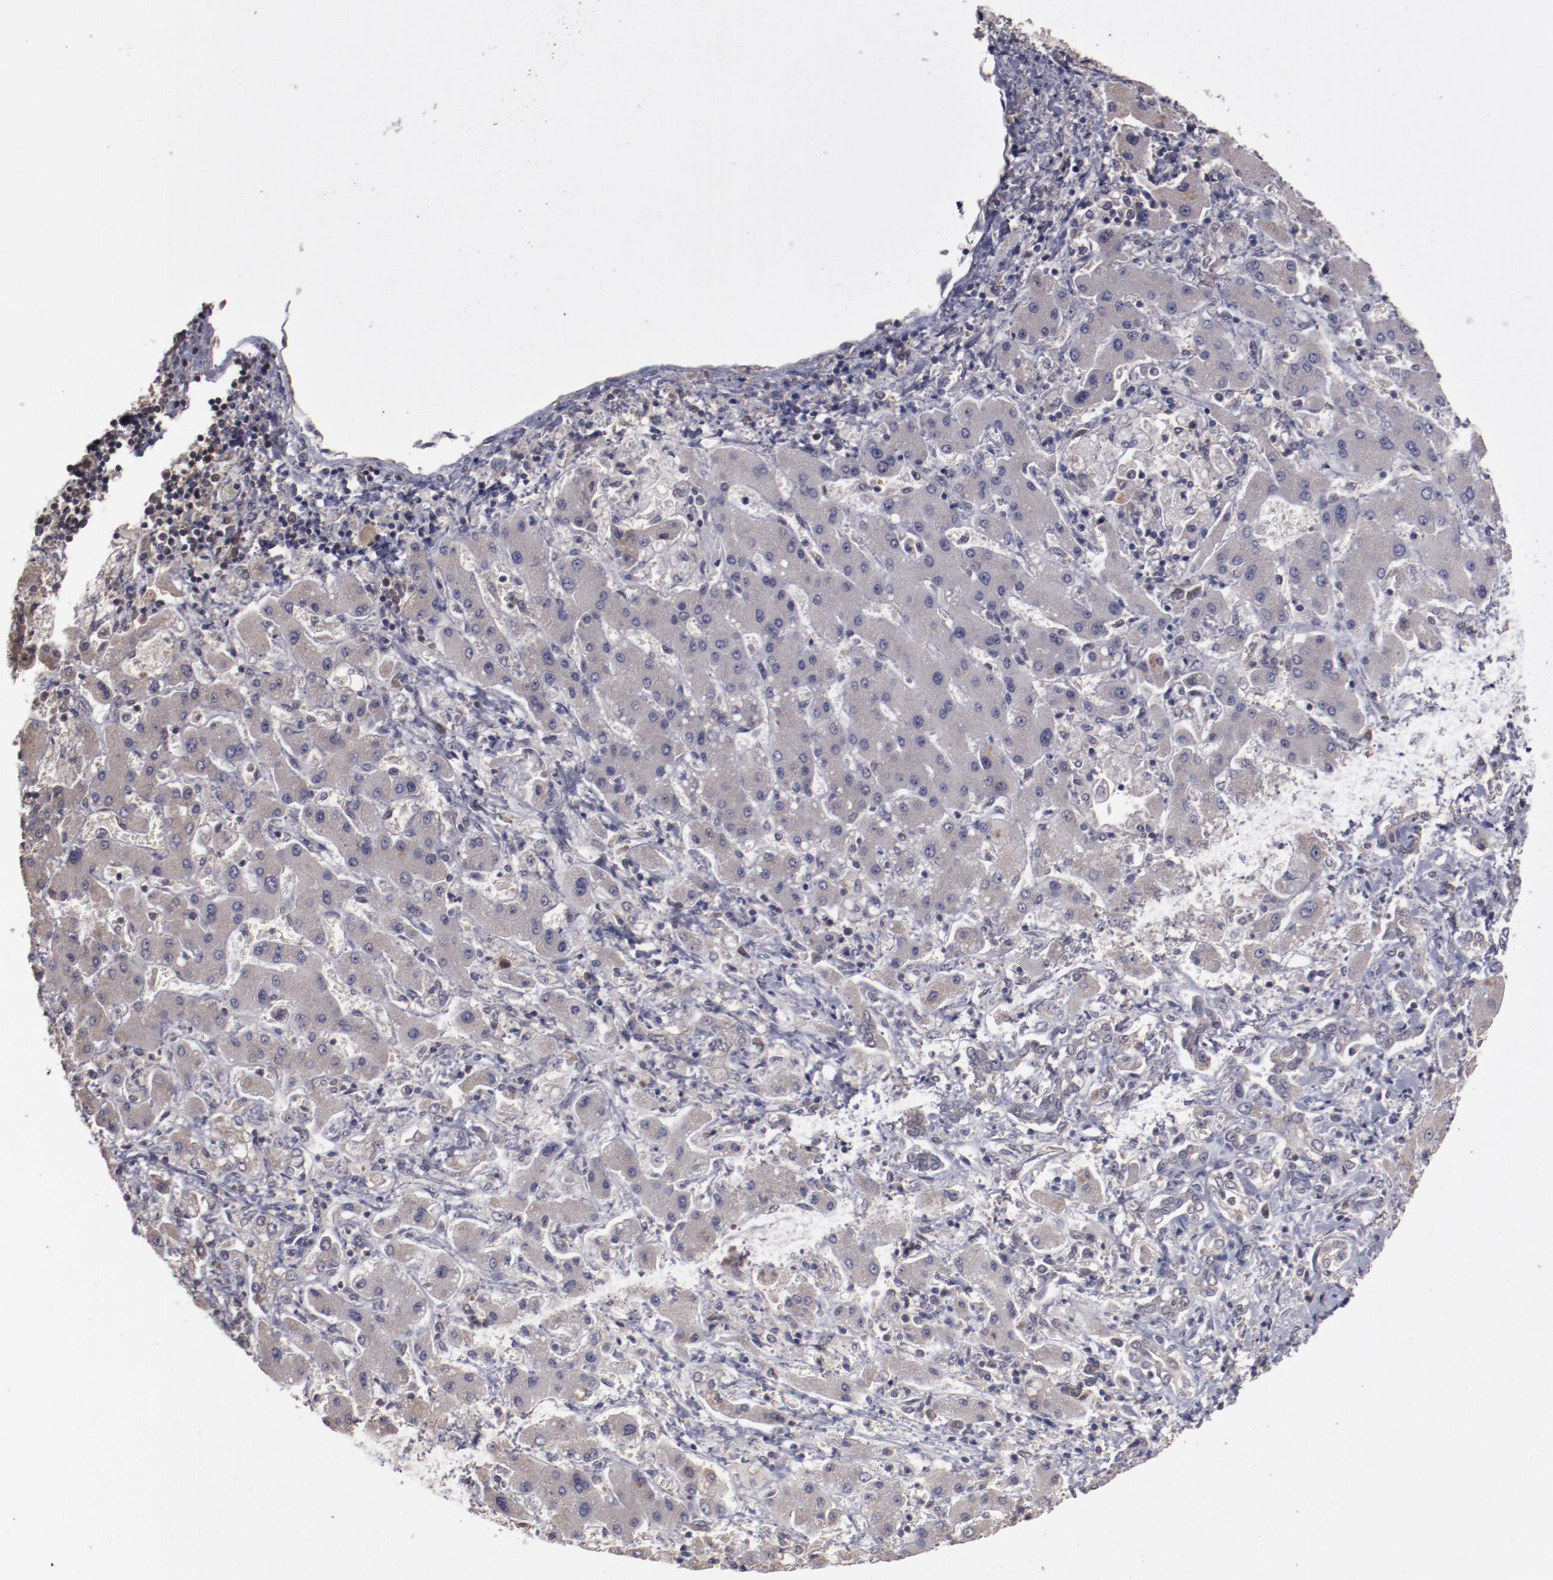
{"staining": {"intensity": "weak", "quantity": ">75%", "location": "cytoplasmic/membranous"}, "tissue": "liver cancer", "cell_type": "Tumor cells", "image_type": "cancer", "snomed": [{"axis": "morphology", "description": "Cholangiocarcinoma"}, {"axis": "topography", "description": "Liver"}], "caption": "Immunohistochemical staining of human liver cancer displays low levels of weak cytoplasmic/membranous protein staining in approximately >75% of tumor cells.", "gene": "ARNT", "patient": {"sex": "male", "age": 50}}